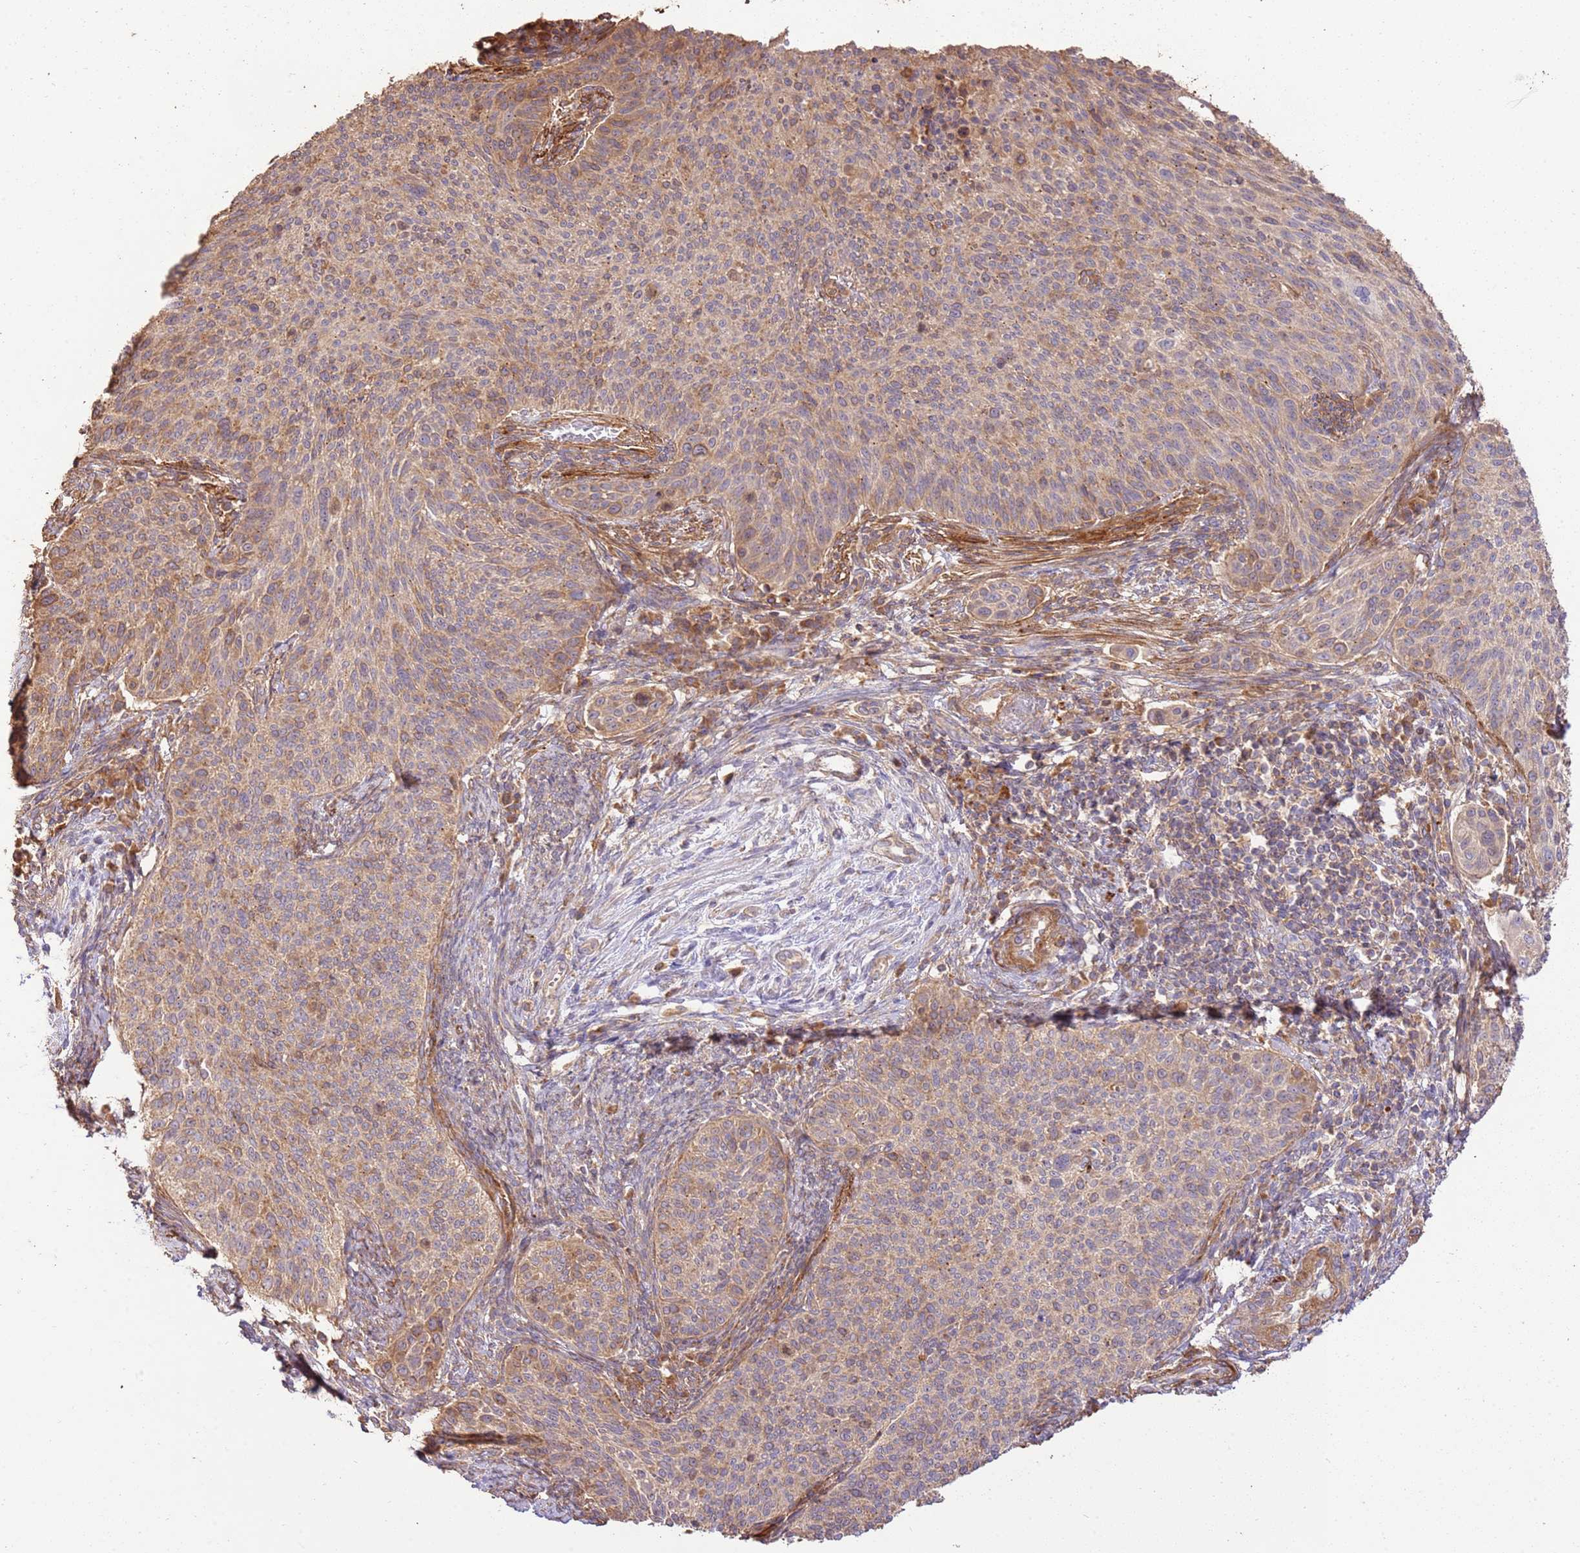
{"staining": {"intensity": "weak", "quantity": ">75%", "location": "cytoplasmic/membranous"}, "tissue": "cervical cancer", "cell_type": "Tumor cells", "image_type": "cancer", "snomed": [{"axis": "morphology", "description": "Squamous cell carcinoma, NOS"}, {"axis": "topography", "description": "Cervix"}], "caption": "Weak cytoplasmic/membranous expression for a protein is identified in about >75% of tumor cells of cervical squamous cell carcinoma using IHC.", "gene": "CEP55", "patient": {"sex": "female", "age": 70}}